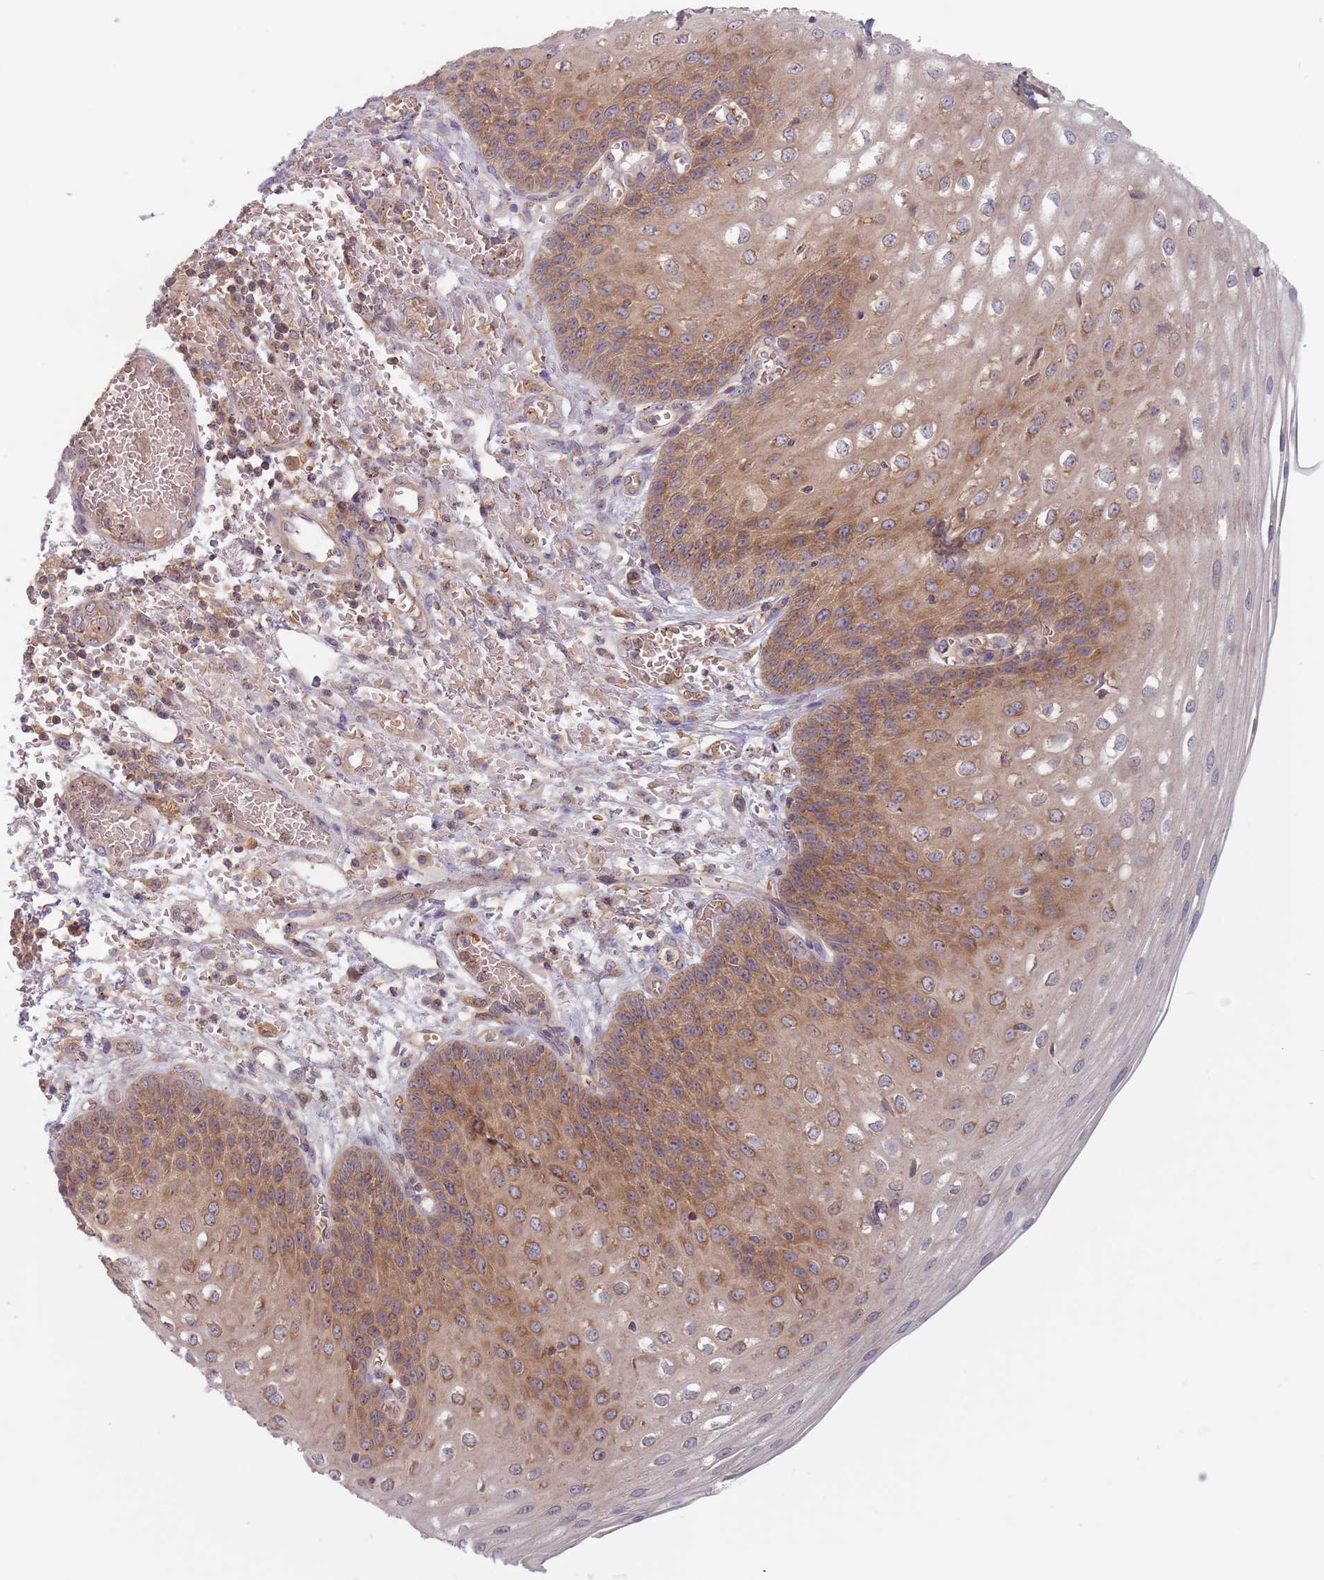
{"staining": {"intensity": "moderate", "quantity": ">75%", "location": "cytoplasmic/membranous"}, "tissue": "esophagus", "cell_type": "Squamous epithelial cells", "image_type": "normal", "snomed": [{"axis": "morphology", "description": "Normal tissue, NOS"}, {"axis": "topography", "description": "Esophagus"}], "caption": "Immunohistochemistry micrograph of benign esophagus: esophagus stained using immunohistochemistry (IHC) demonstrates medium levels of moderate protein expression localized specifically in the cytoplasmic/membranous of squamous epithelial cells, appearing as a cytoplasmic/membranous brown color.", "gene": "ASB13", "patient": {"sex": "male", "age": 81}}